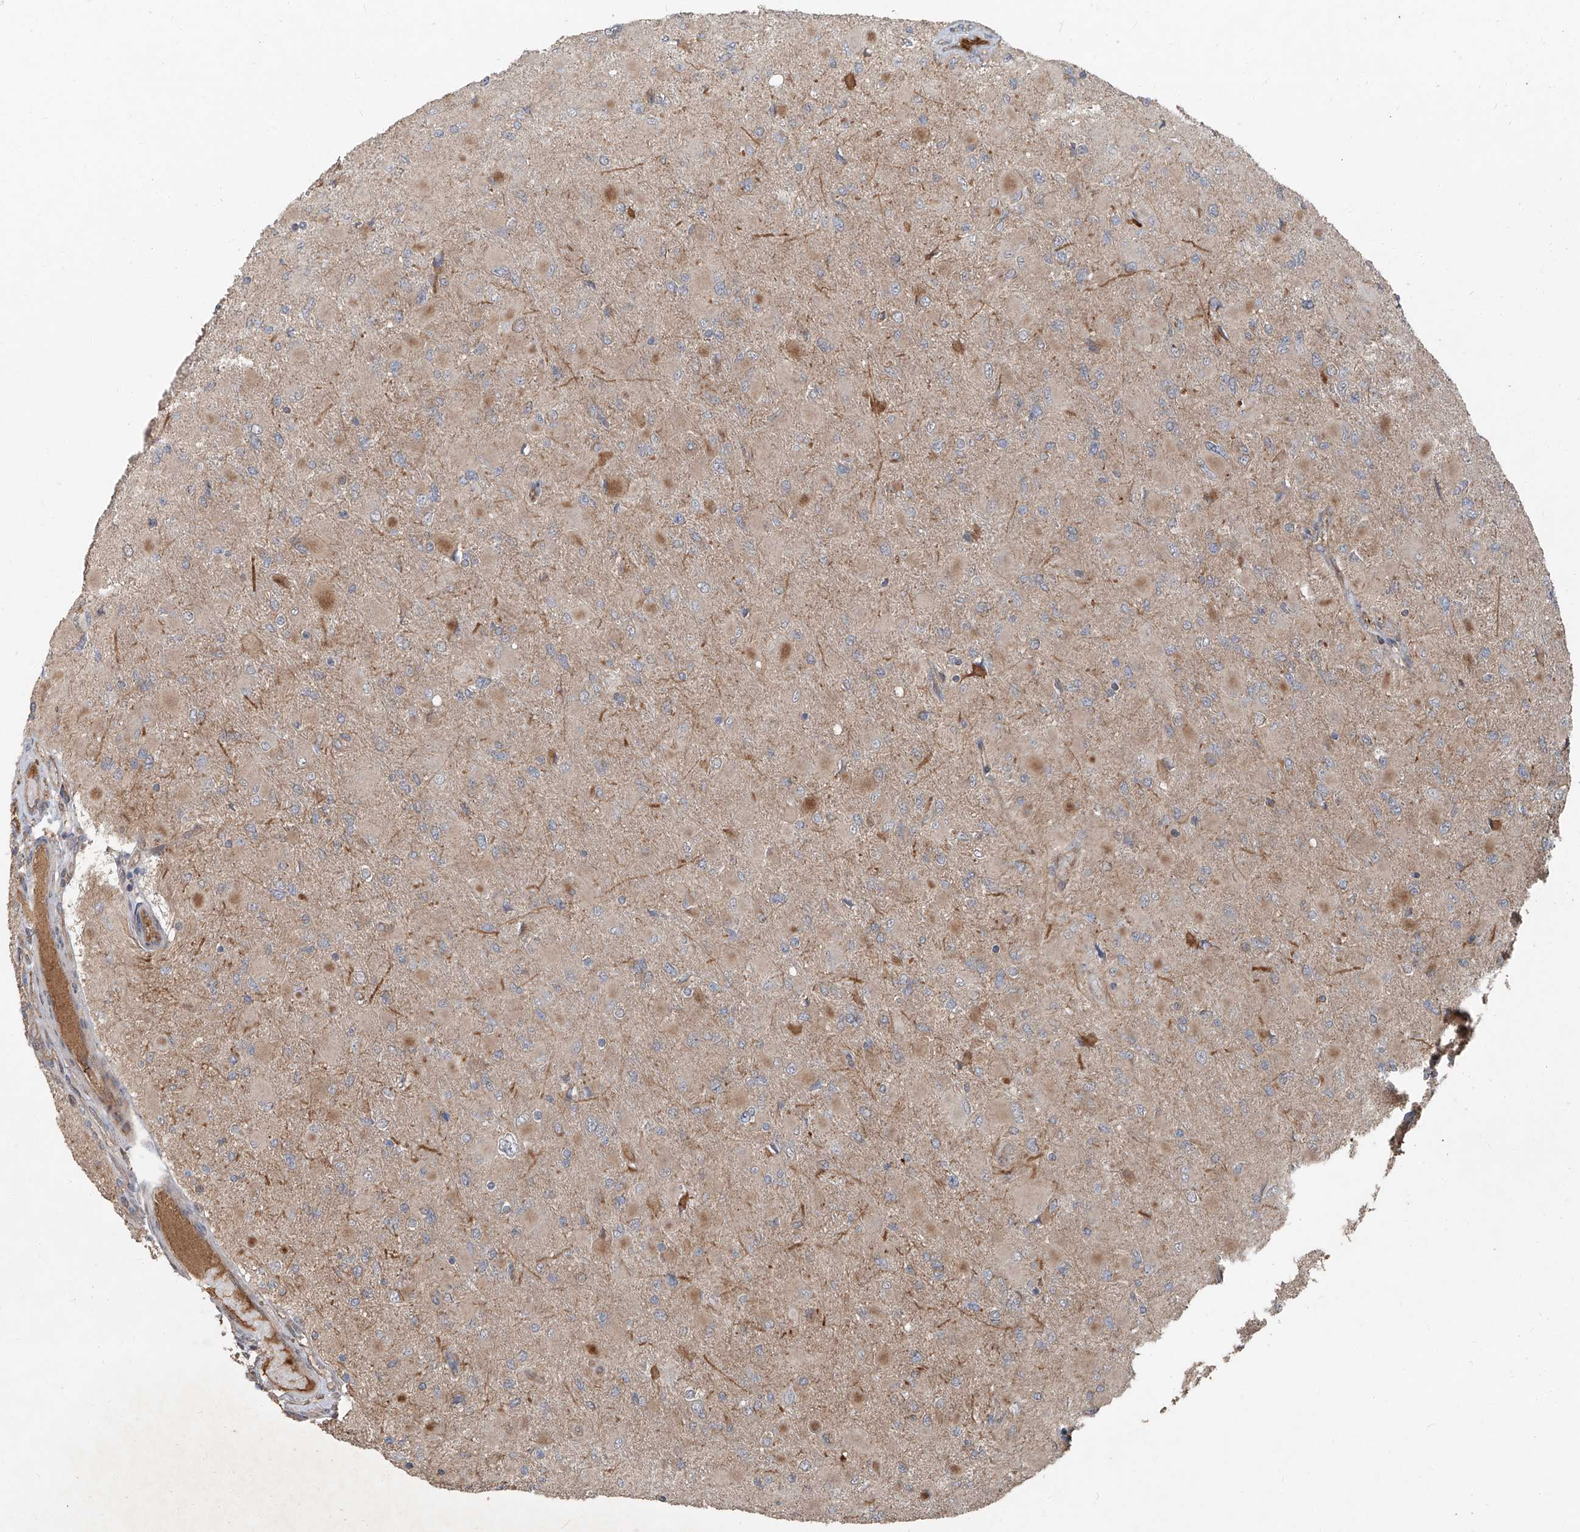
{"staining": {"intensity": "negative", "quantity": "none", "location": "none"}, "tissue": "glioma", "cell_type": "Tumor cells", "image_type": "cancer", "snomed": [{"axis": "morphology", "description": "Glioma, malignant, High grade"}, {"axis": "topography", "description": "Cerebral cortex"}], "caption": "Malignant high-grade glioma was stained to show a protein in brown. There is no significant expression in tumor cells.", "gene": "CCN1", "patient": {"sex": "female", "age": 36}}